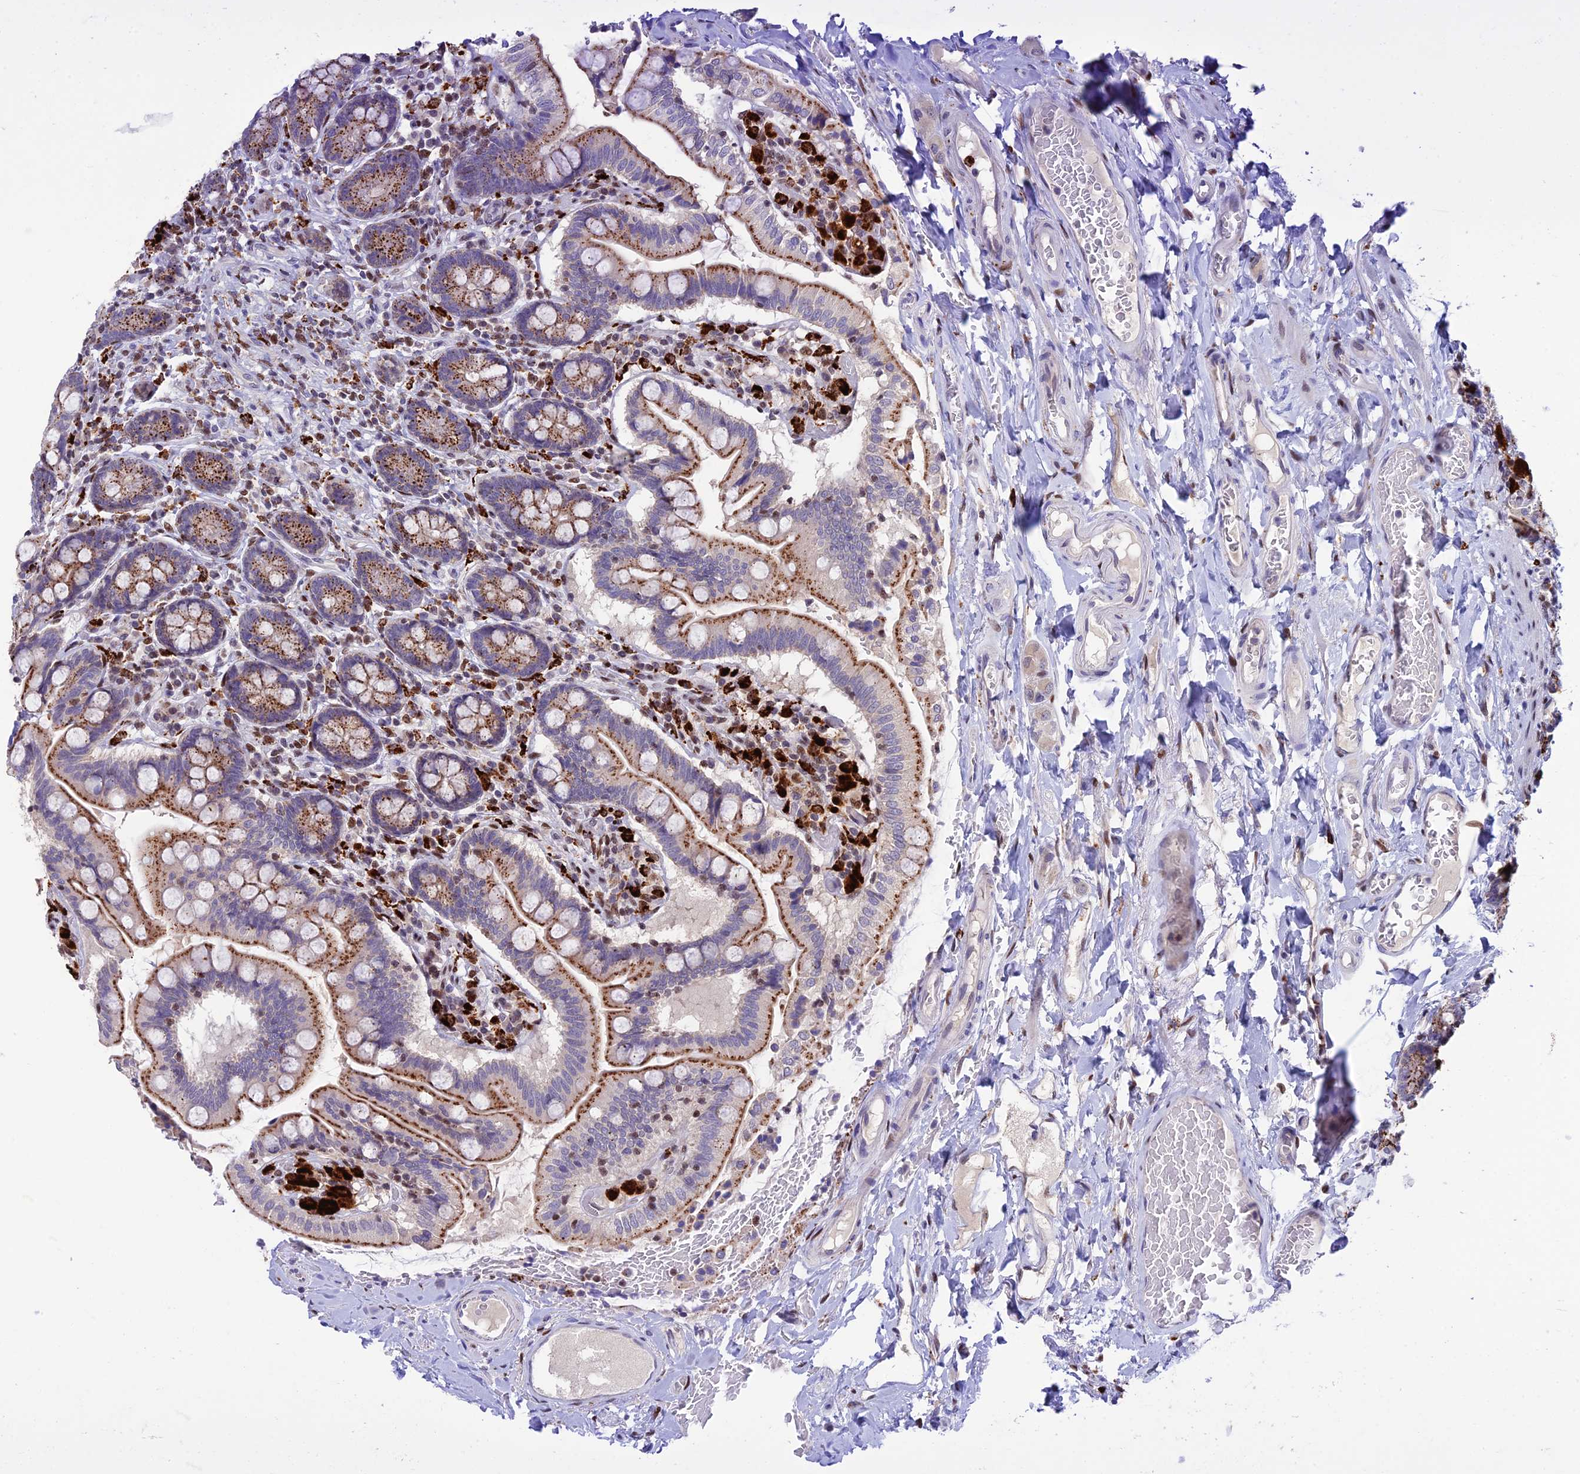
{"staining": {"intensity": "moderate", "quantity": ">75%", "location": "cytoplasmic/membranous"}, "tissue": "small intestine", "cell_type": "Glandular cells", "image_type": "normal", "snomed": [{"axis": "morphology", "description": "Normal tissue, NOS"}, {"axis": "topography", "description": "Small intestine"}], "caption": "Small intestine stained for a protein (brown) reveals moderate cytoplasmic/membranous positive expression in approximately >75% of glandular cells.", "gene": "HIC1", "patient": {"sex": "female", "age": 64}}